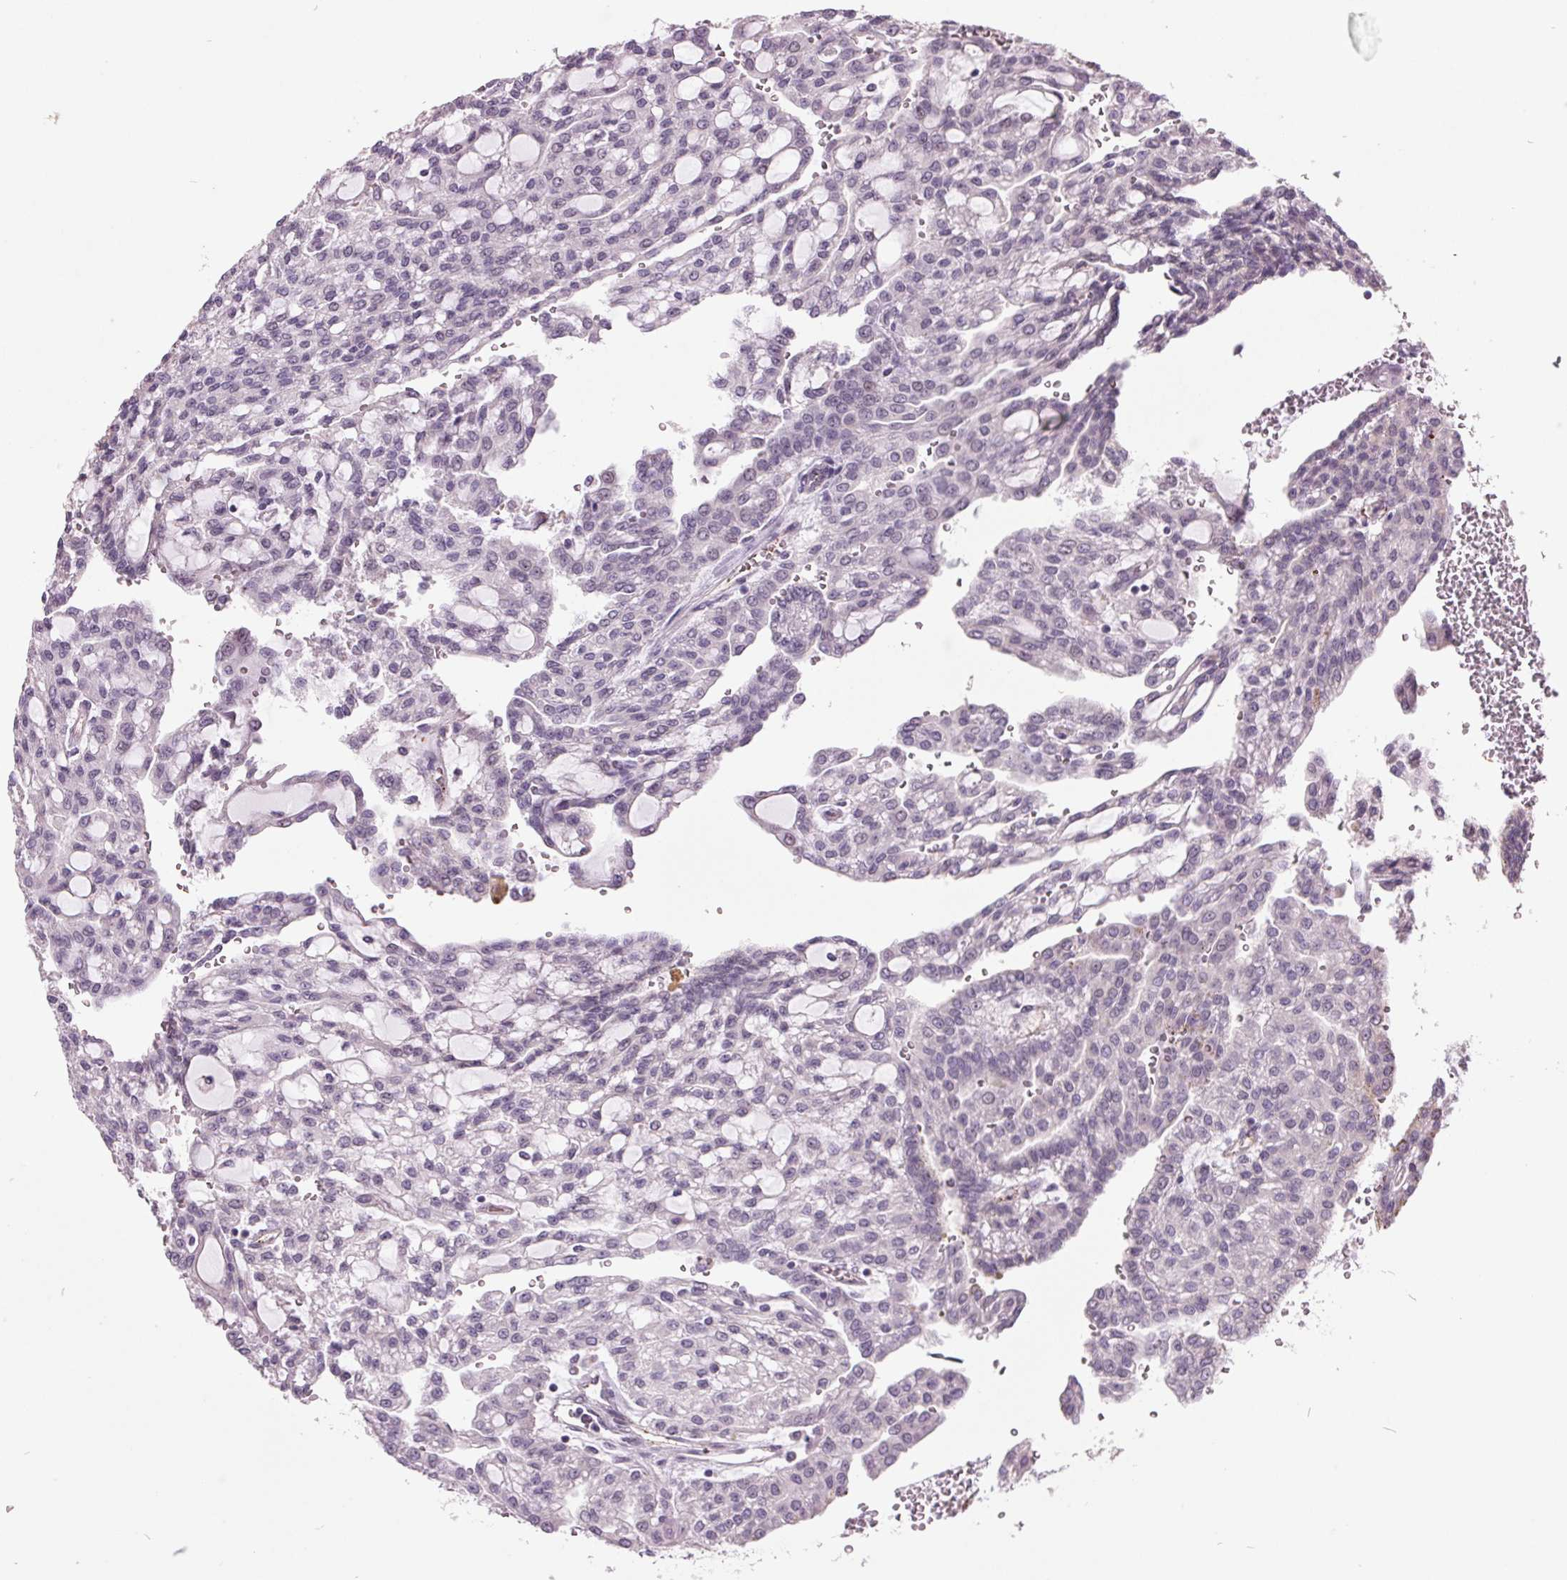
{"staining": {"intensity": "negative", "quantity": "none", "location": "none"}, "tissue": "renal cancer", "cell_type": "Tumor cells", "image_type": "cancer", "snomed": [{"axis": "morphology", "description": "Adenocarcinoma, NOS"}, {"axis": "topography", "description": "Kidney"}], "caption": "Renal cancer was stained to show a protein in brown. There is no significant expression in tumor cells.", "gene": "C2orf16", "patient": {"sex": "male", "age": 63}}